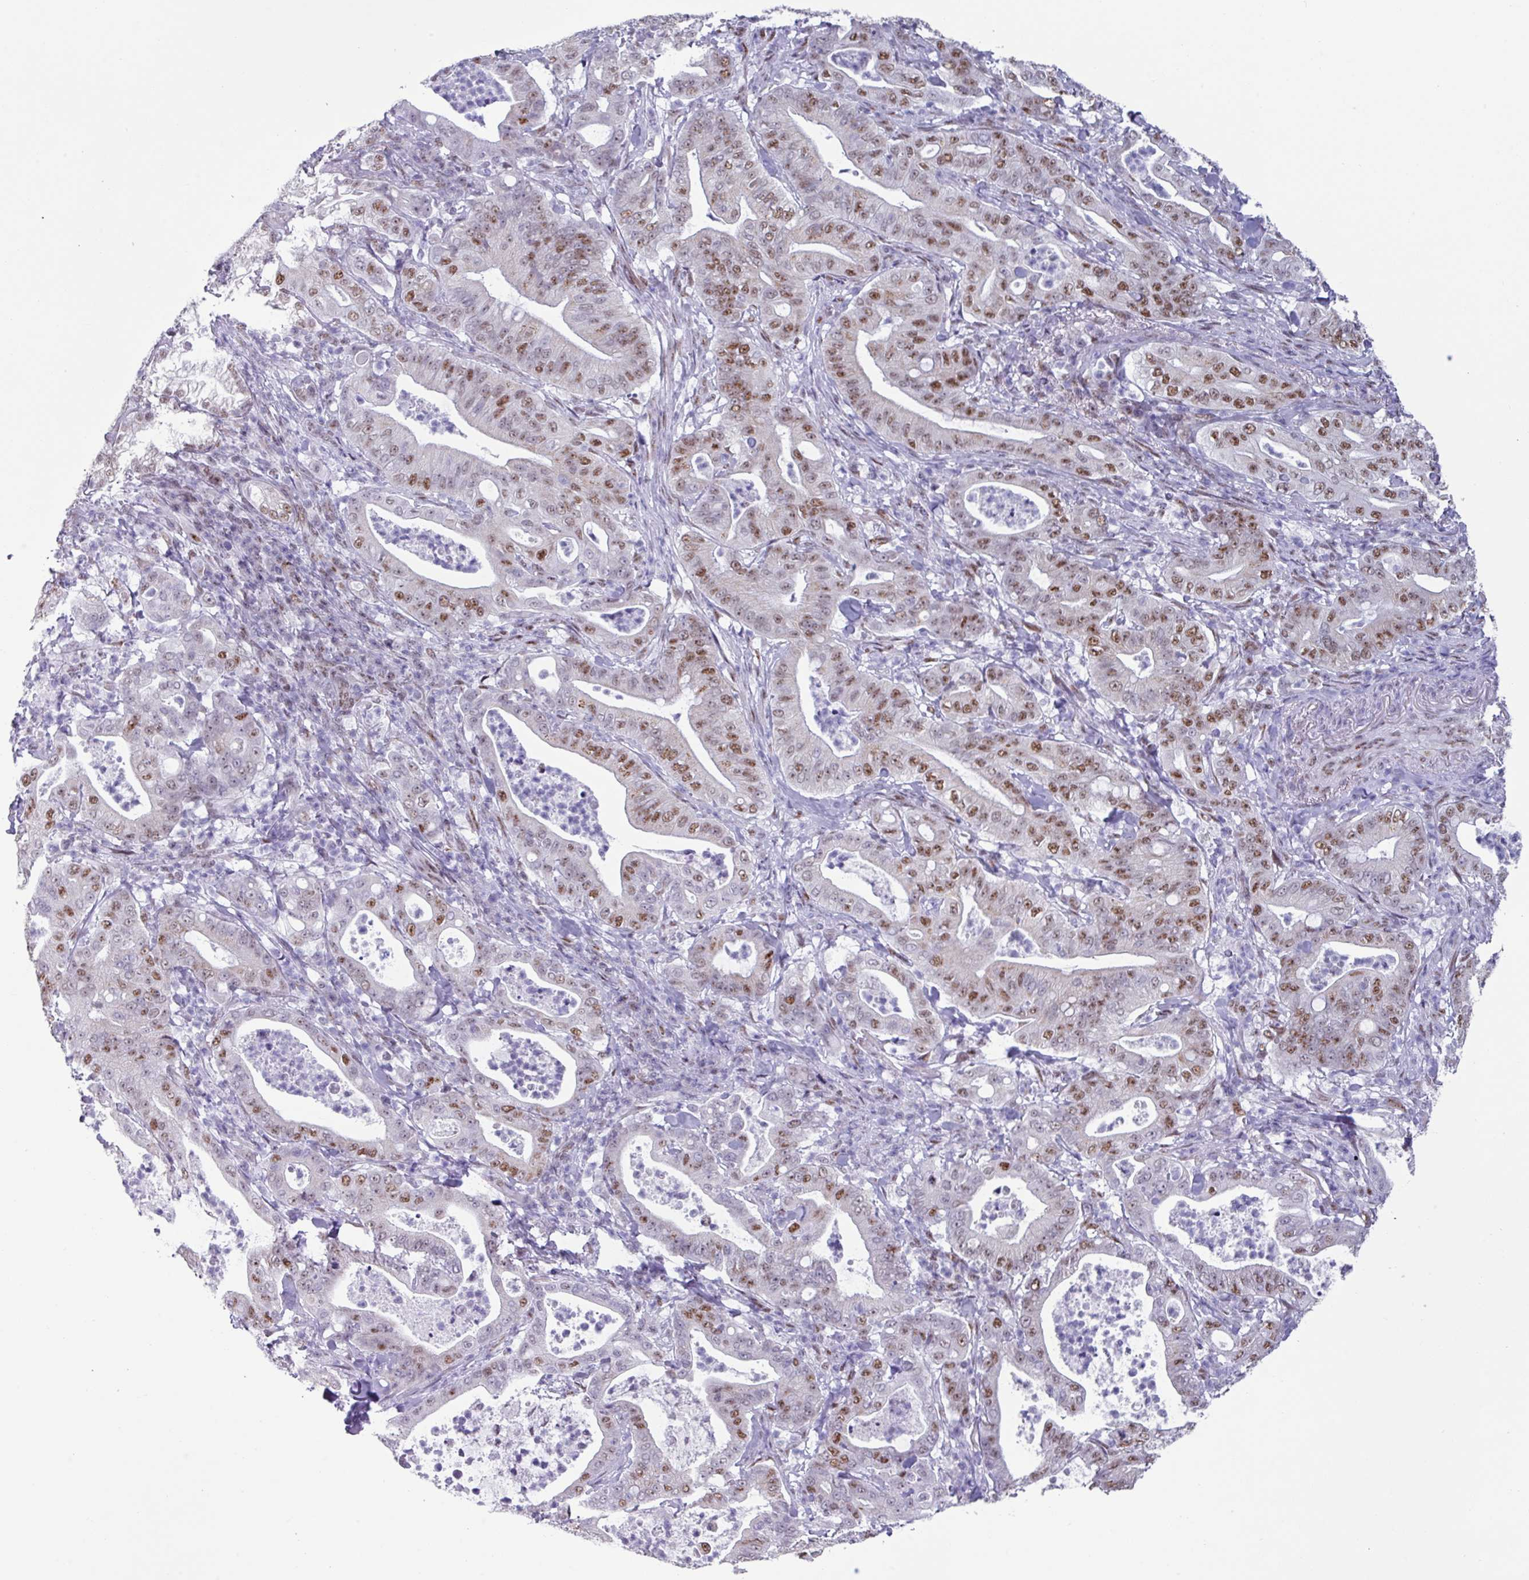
{"staining": {"intensity": "moderate", "quantity": "25%-75%", "location": "nuclear"}, "tissue": "pancreatic cancer", "cell_type": "Tumor cells", "image_type": "cancer", "snomed": [{"axis": "morphology", "description": "Adenocarcinoma, NOS"}, {"axis": "topography", "description": "Pancreas"}], "caption": "A brown stain highlights moderate nuclear positivity of a protein in human pancreatic adenocarcinoma tumor cells.", "gene": "PUF60", "patient": {"sex": "male", "age": 71}}